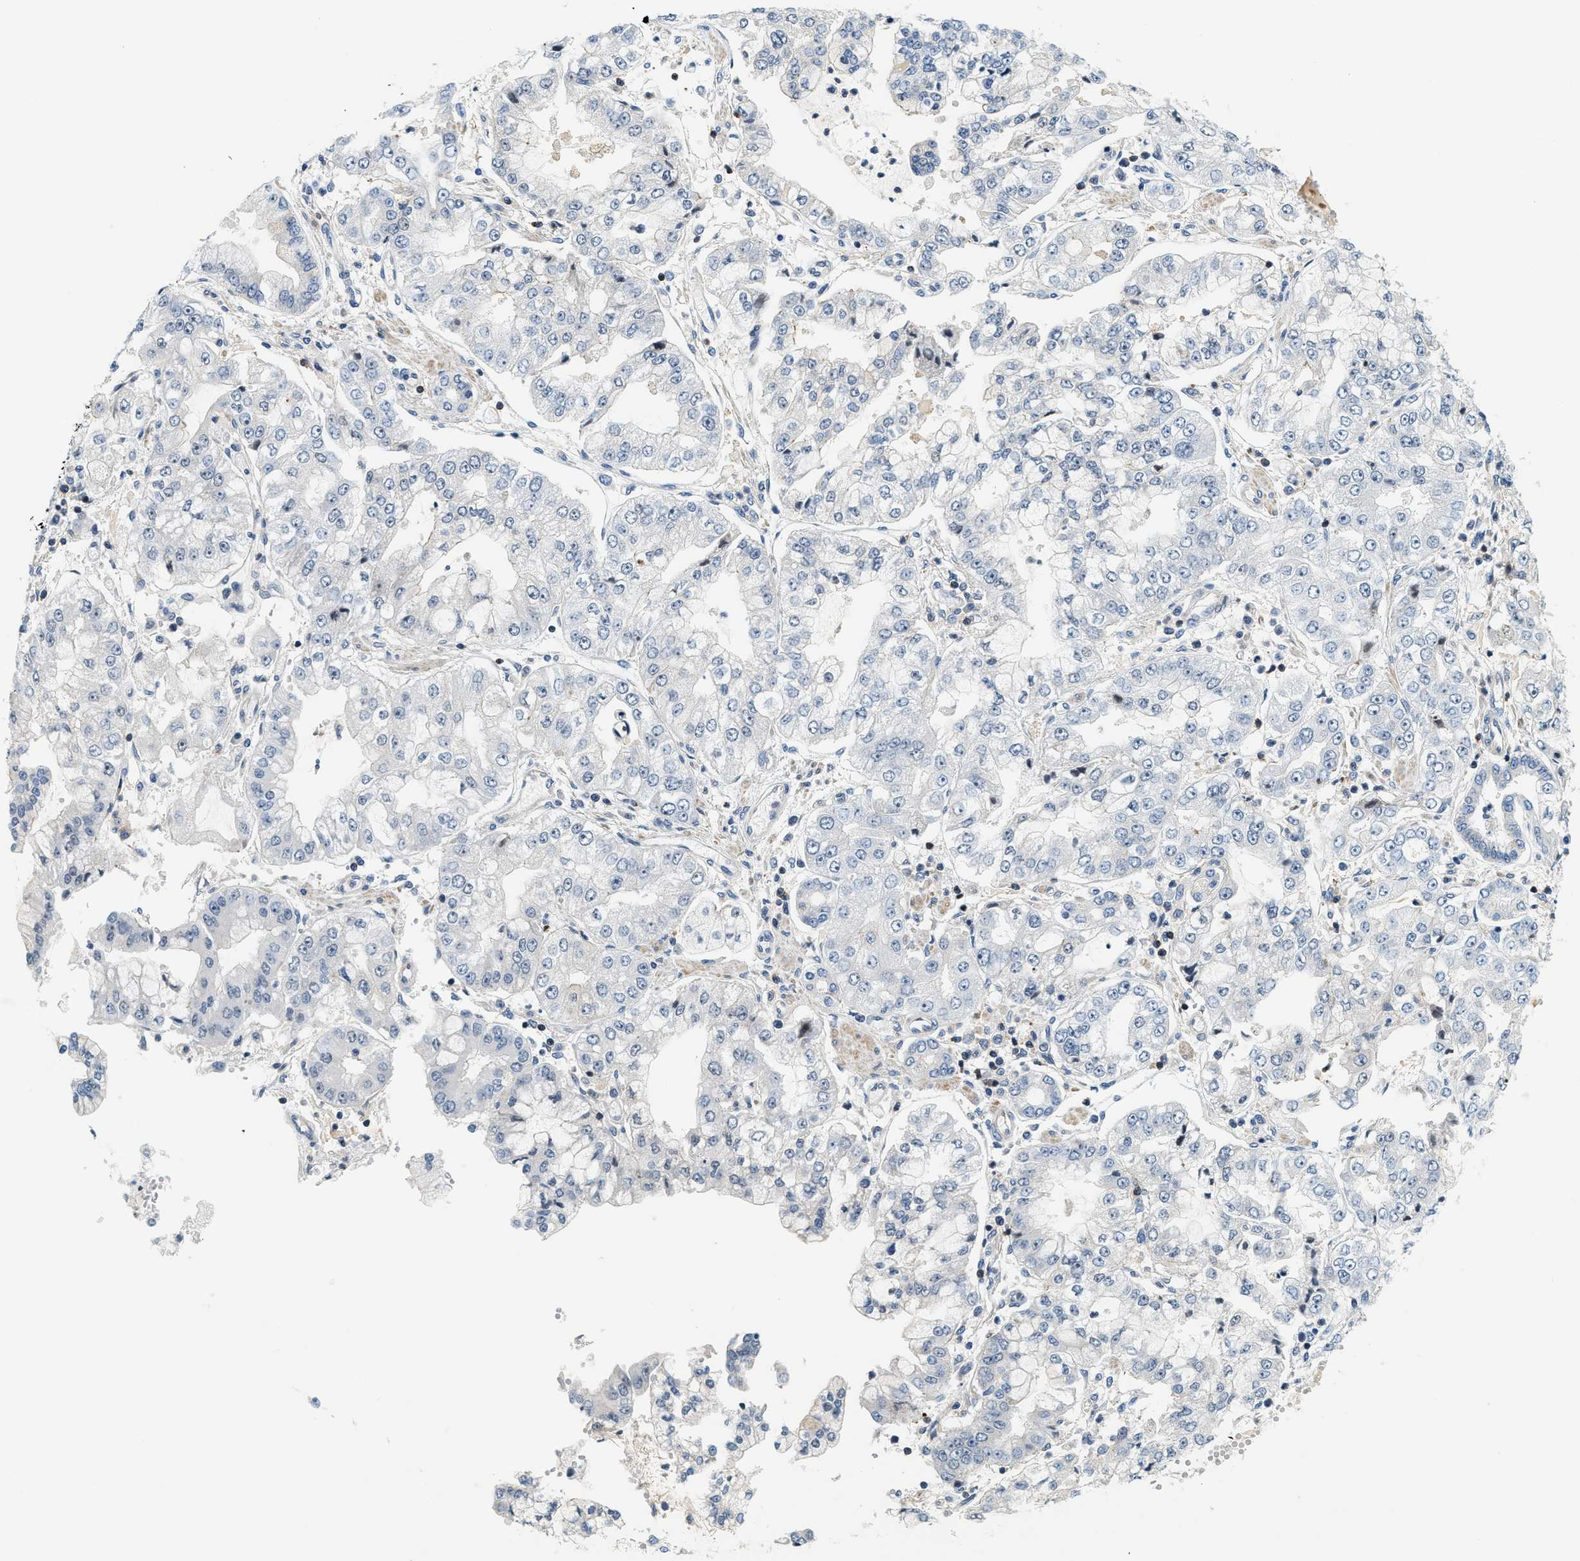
{"staining": {"intensity": "negative", "quantity": "none", "location": "none"}, "tissue": "stomach cancer", "cell_type": "Tumor cells", "image_type": "cancer", "snomed": [{"axis": "morphology", "description": "Adenocarcinoma, NOS"}, {"axis": "topography", "description": "Stomach"}], "caption": "There is no significant expression in tumor cells of adenocarcinoma (stomach). (Immunohistochemistry, brightfield microscopy, high magnification).", "gene": "SAMD9", "patient": {"sex": "male", "age": 76}}